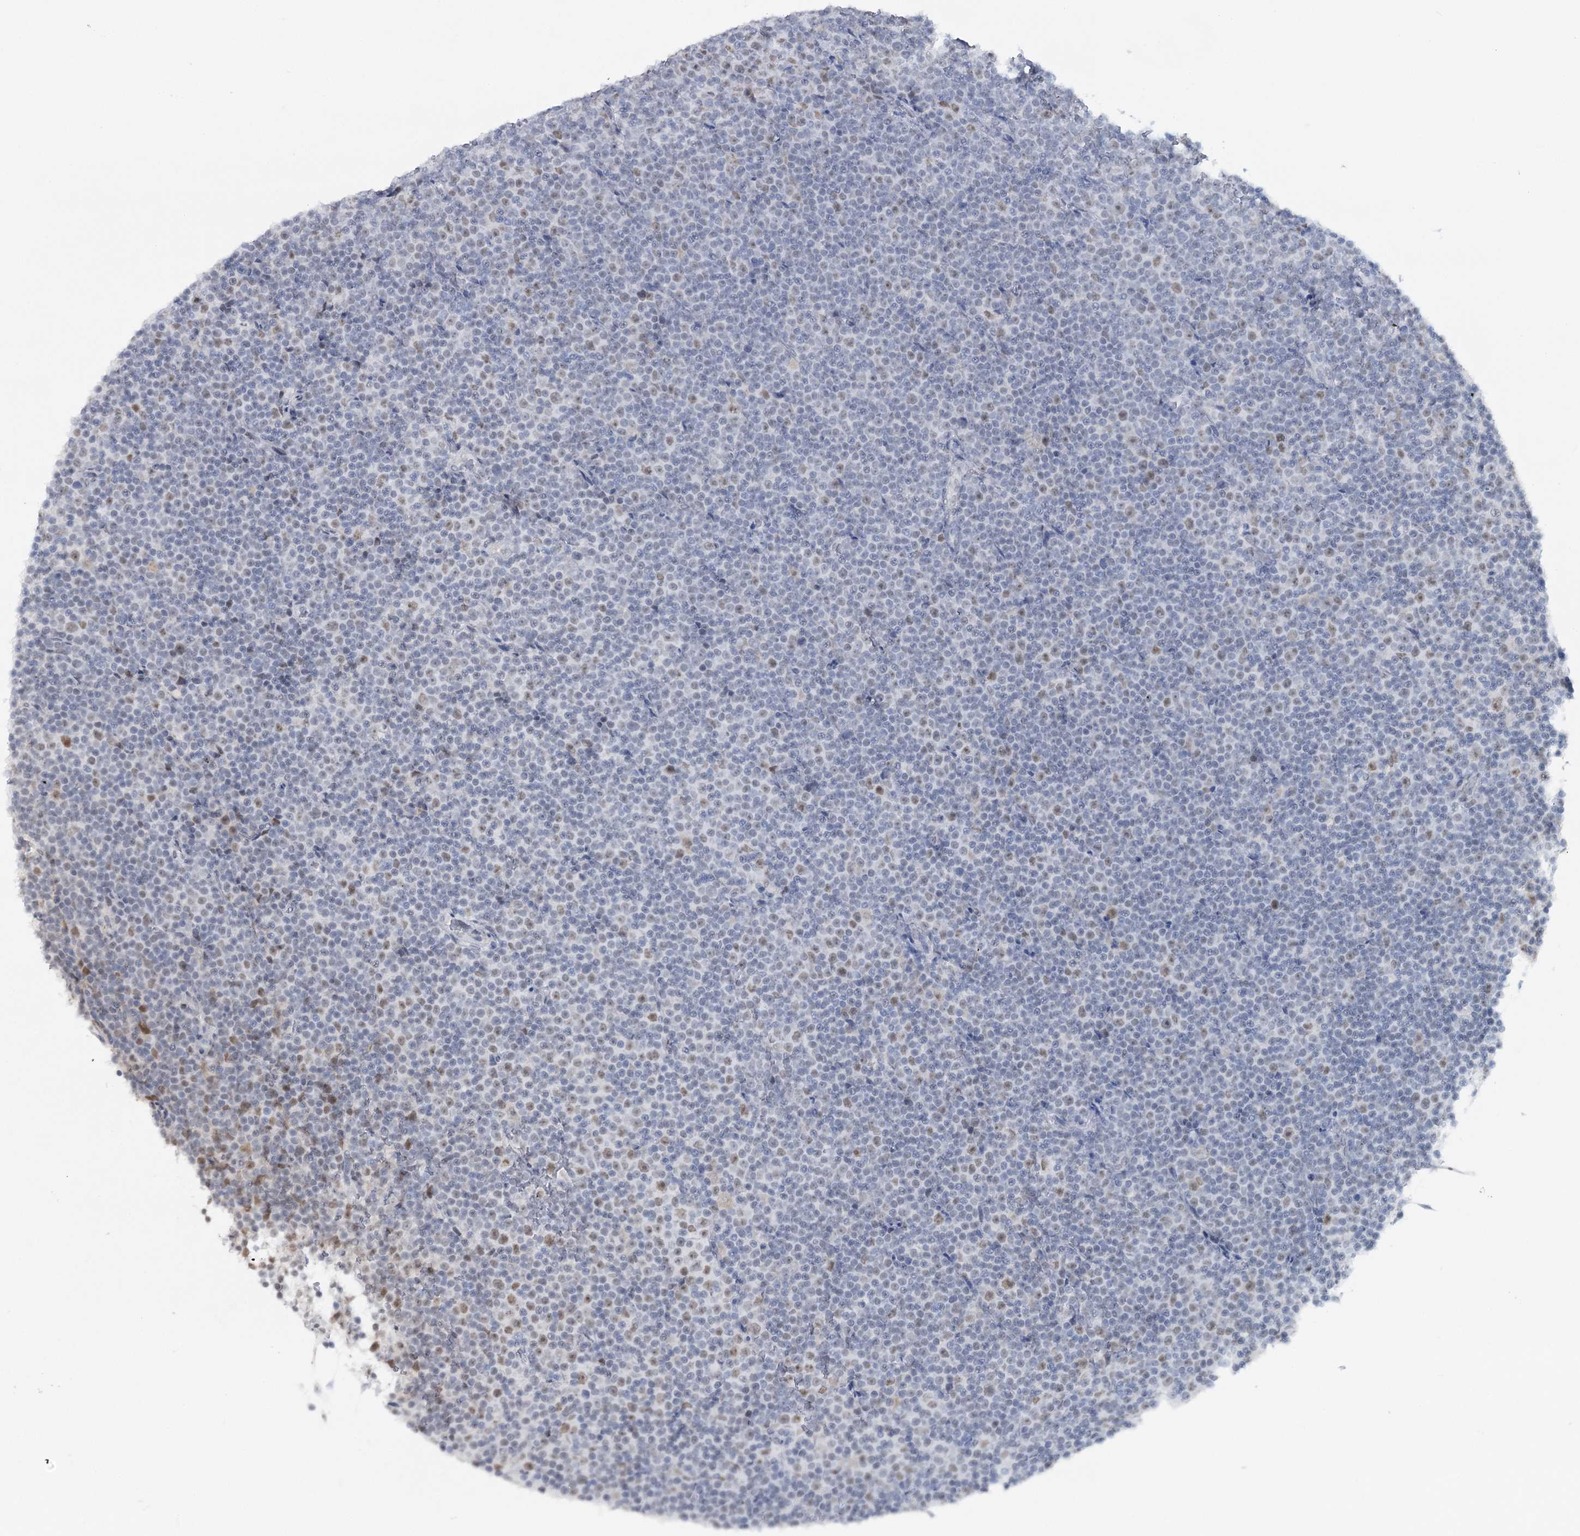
{"staining": {"intensity": "weak", "quantity": "25%-75%", "location": "nuclear"}, "tissue": "lymphoma", "cell_type": "Tumor cells", "image_type": "cancer", "snomed": [{"axis": "morphology", "description": "Malignant lymphoma, non-Hodgkin's type, Low grade"}, {"axis": "topography", "description": "Lymph node"}], "caption": "Immunohistochemistry image of neoplastic tissue: human malignant lymphoma, non-Hodgkin's type (low-grade) stained using IHC shows low levels of weak protein expression localized specifically in the nuclear of tumor cells, appearing as a nuclear brown color.", "gene": "ZC3H8", "patient": {"sex": "female", "age": 67}}